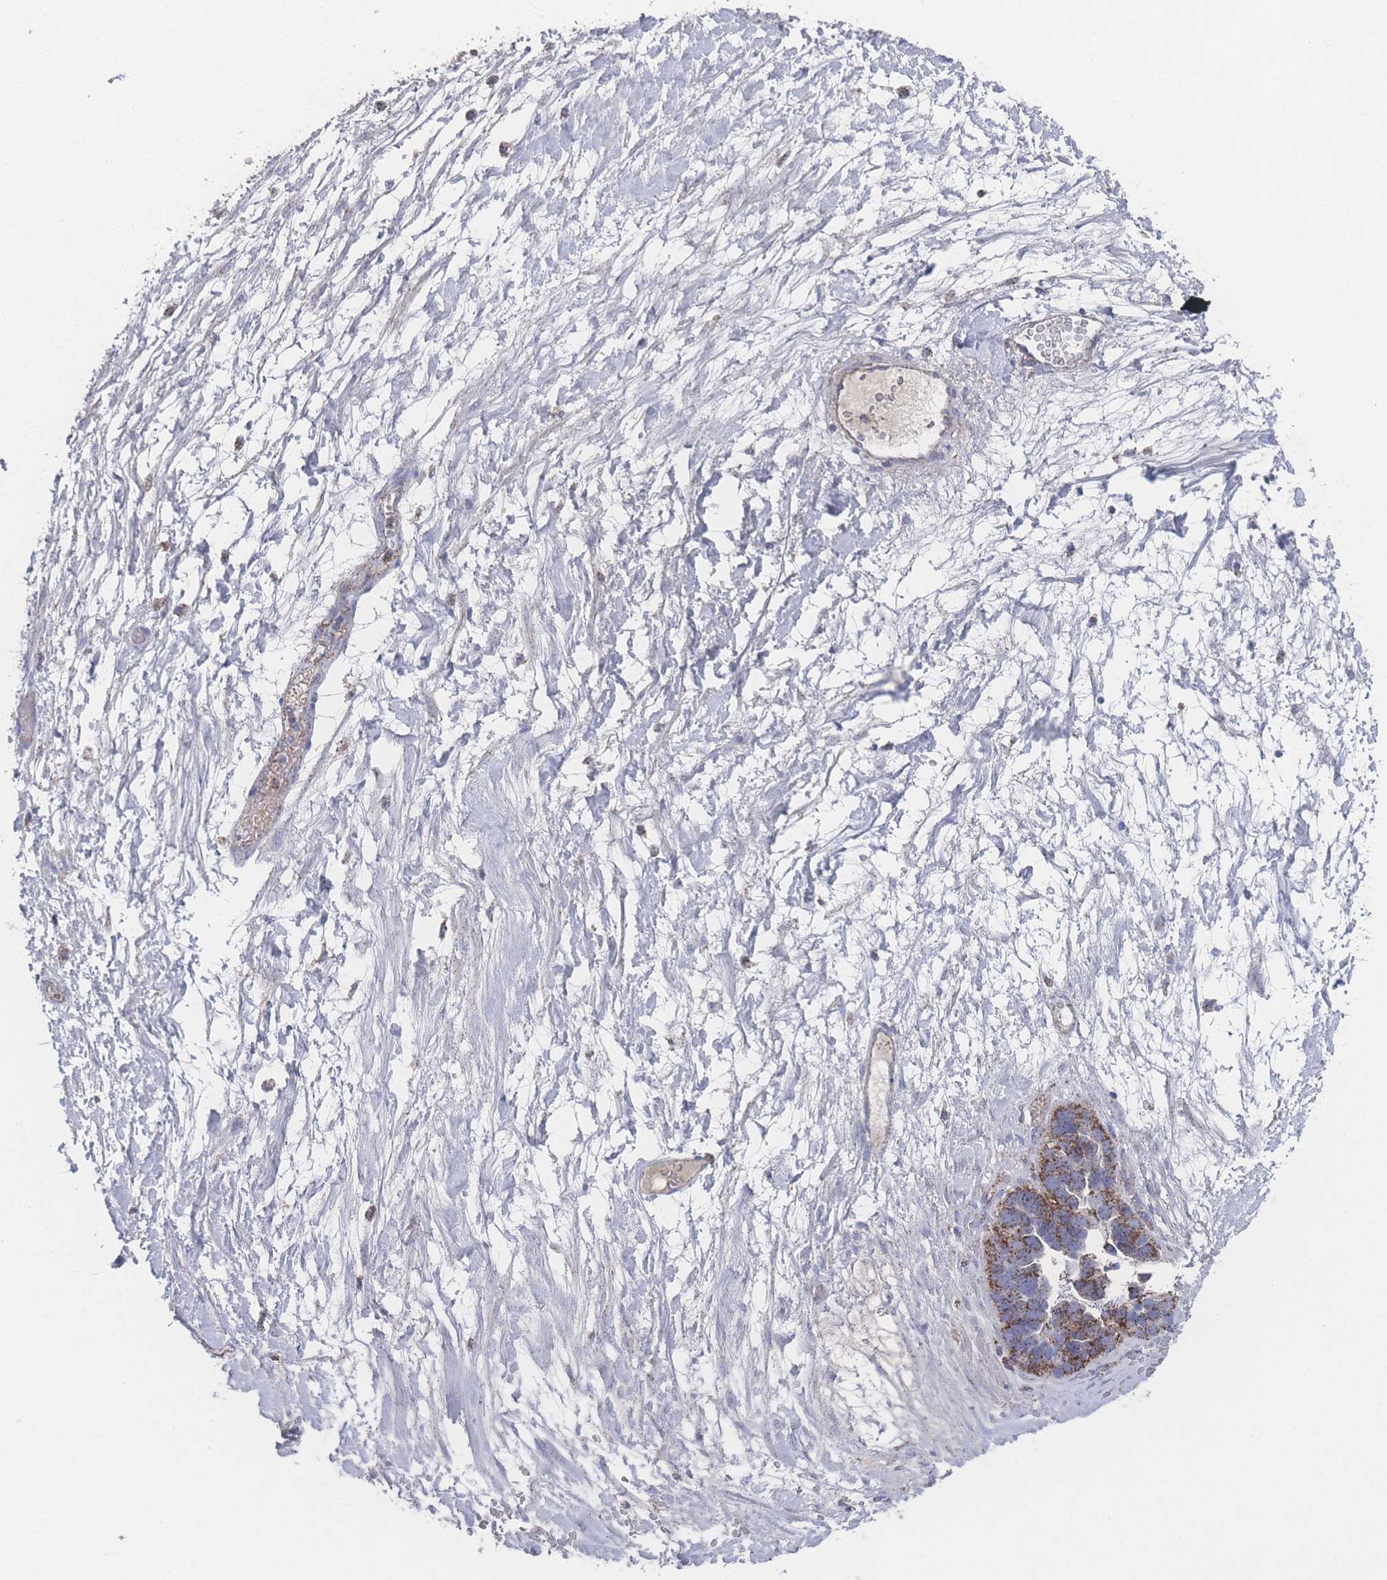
{"staining": {"intensity": "moderate", "quantity": ">75%", "location": "cytoplasmic/membranous"}, "tissue": "ovarian cancer", "cell_type": "Tumor cells", "image_type": "cancer", "snomed": [{"axis": "morphology", "description": "Cystadenocarcinoma, serous, NOS"}, {"axis": "topography", "description": "Ovary"}], "caption": "A brown stain labels moderate cytoplasmic/membranous expression of a protein in human serous cystadenocarcinoma (ovarian) tumor cells.", "gene": "PEX14", "patient": {"sex": "female", "age": 54}}